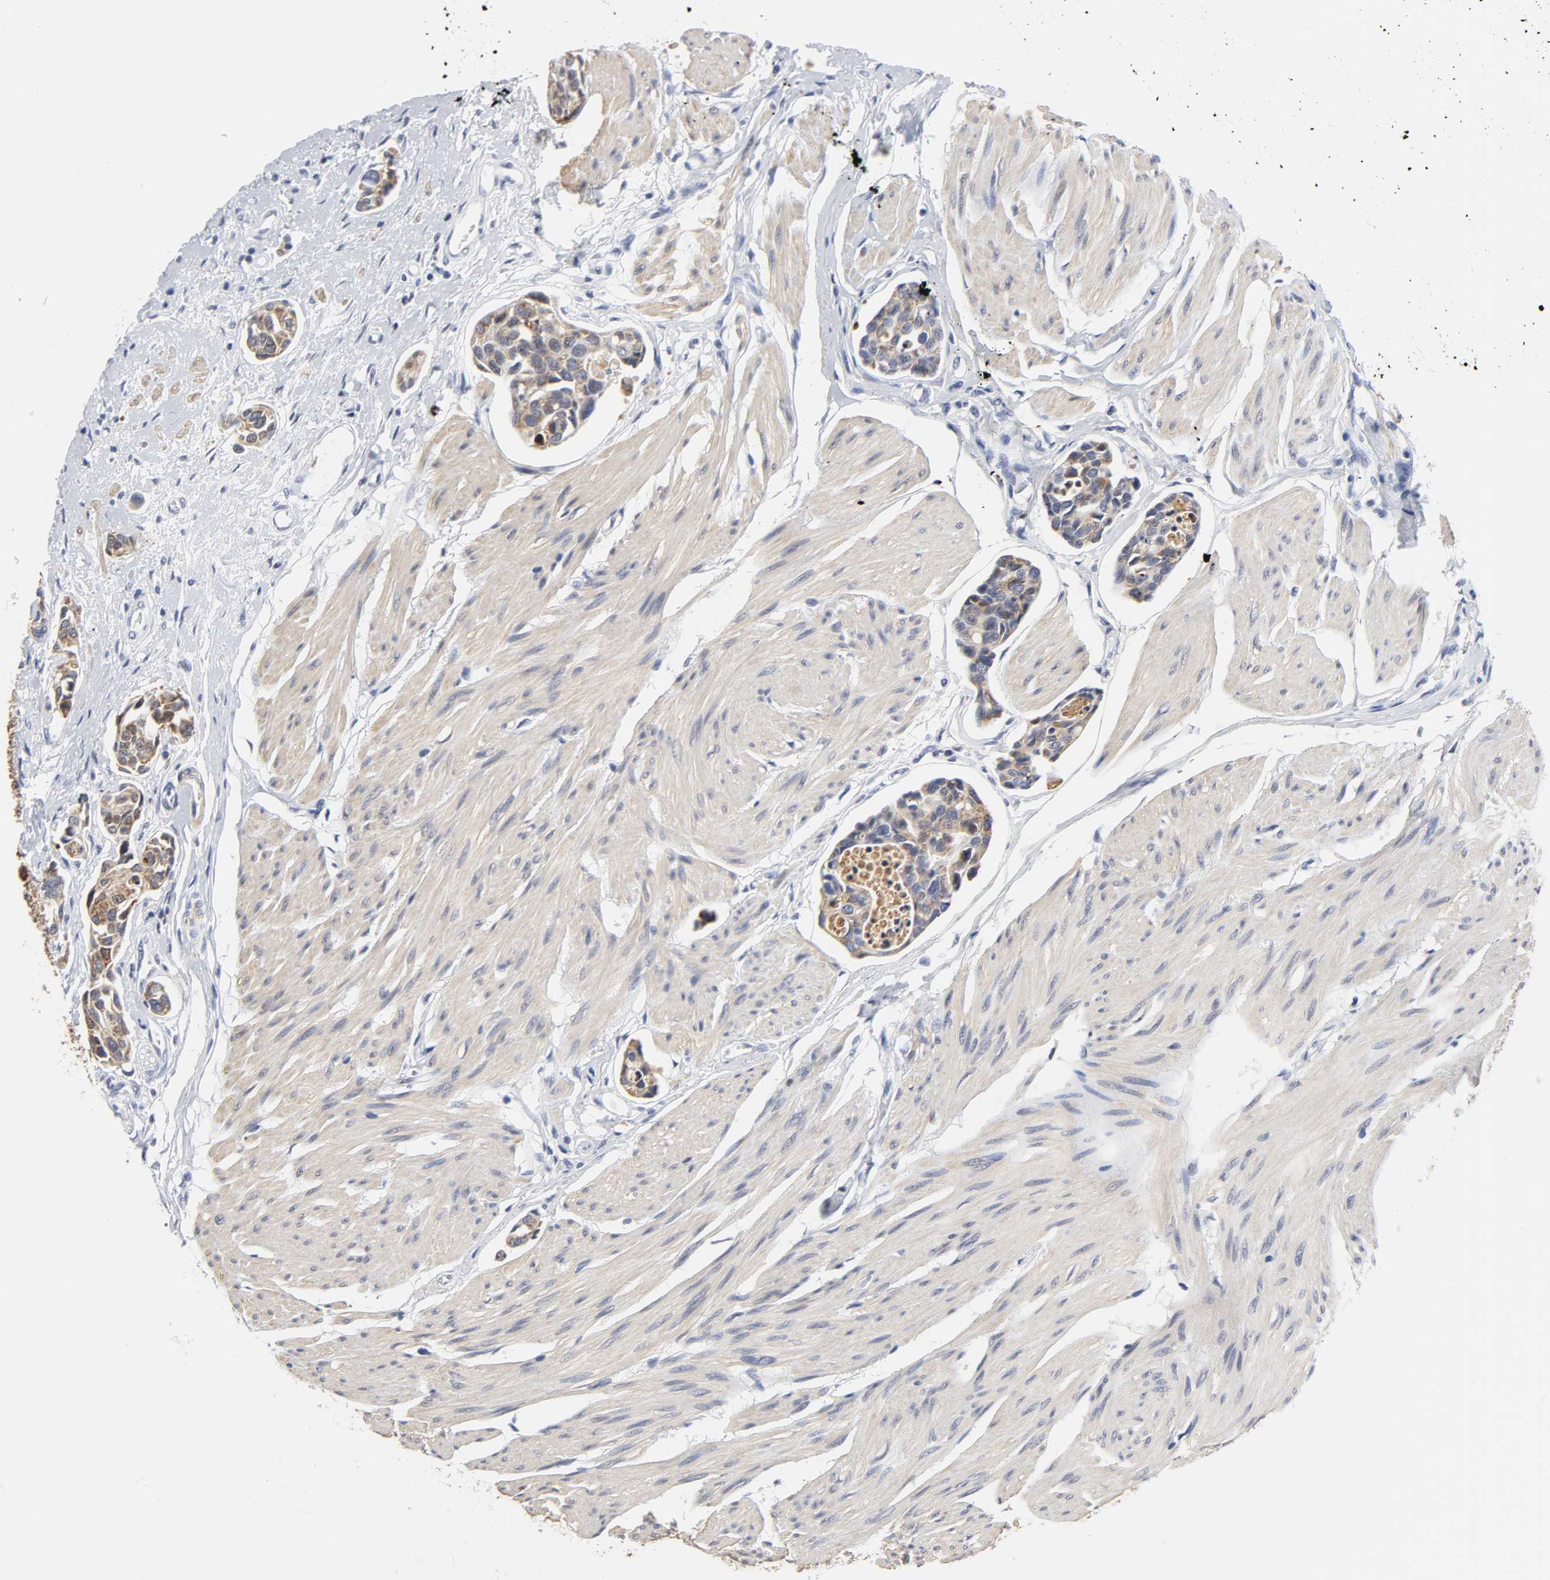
{"staining": {"intensity": "moderate", "quantity": ">75%", "location": "cytoplasmic/membranous"}, "tissue": "urothelial cancer", "cell_type": "Tumor cells", "image_type": "cancer", "snomed": [{"axis": "morphology", "description": "Urothelial carcinoma, High grade"}, {"axis": "topography", "description": "Urinary bladder"}], "caption": "This histopathology image reveals immunohistochemistry (IHC) staining of urothelial carcinoma (high-grade), with medium moderate cytoplasmic/membranous staining in approximately >75% of tumor cells.", "gene": "GRHL2", "patient": {"sex": "male", "age": 78}}